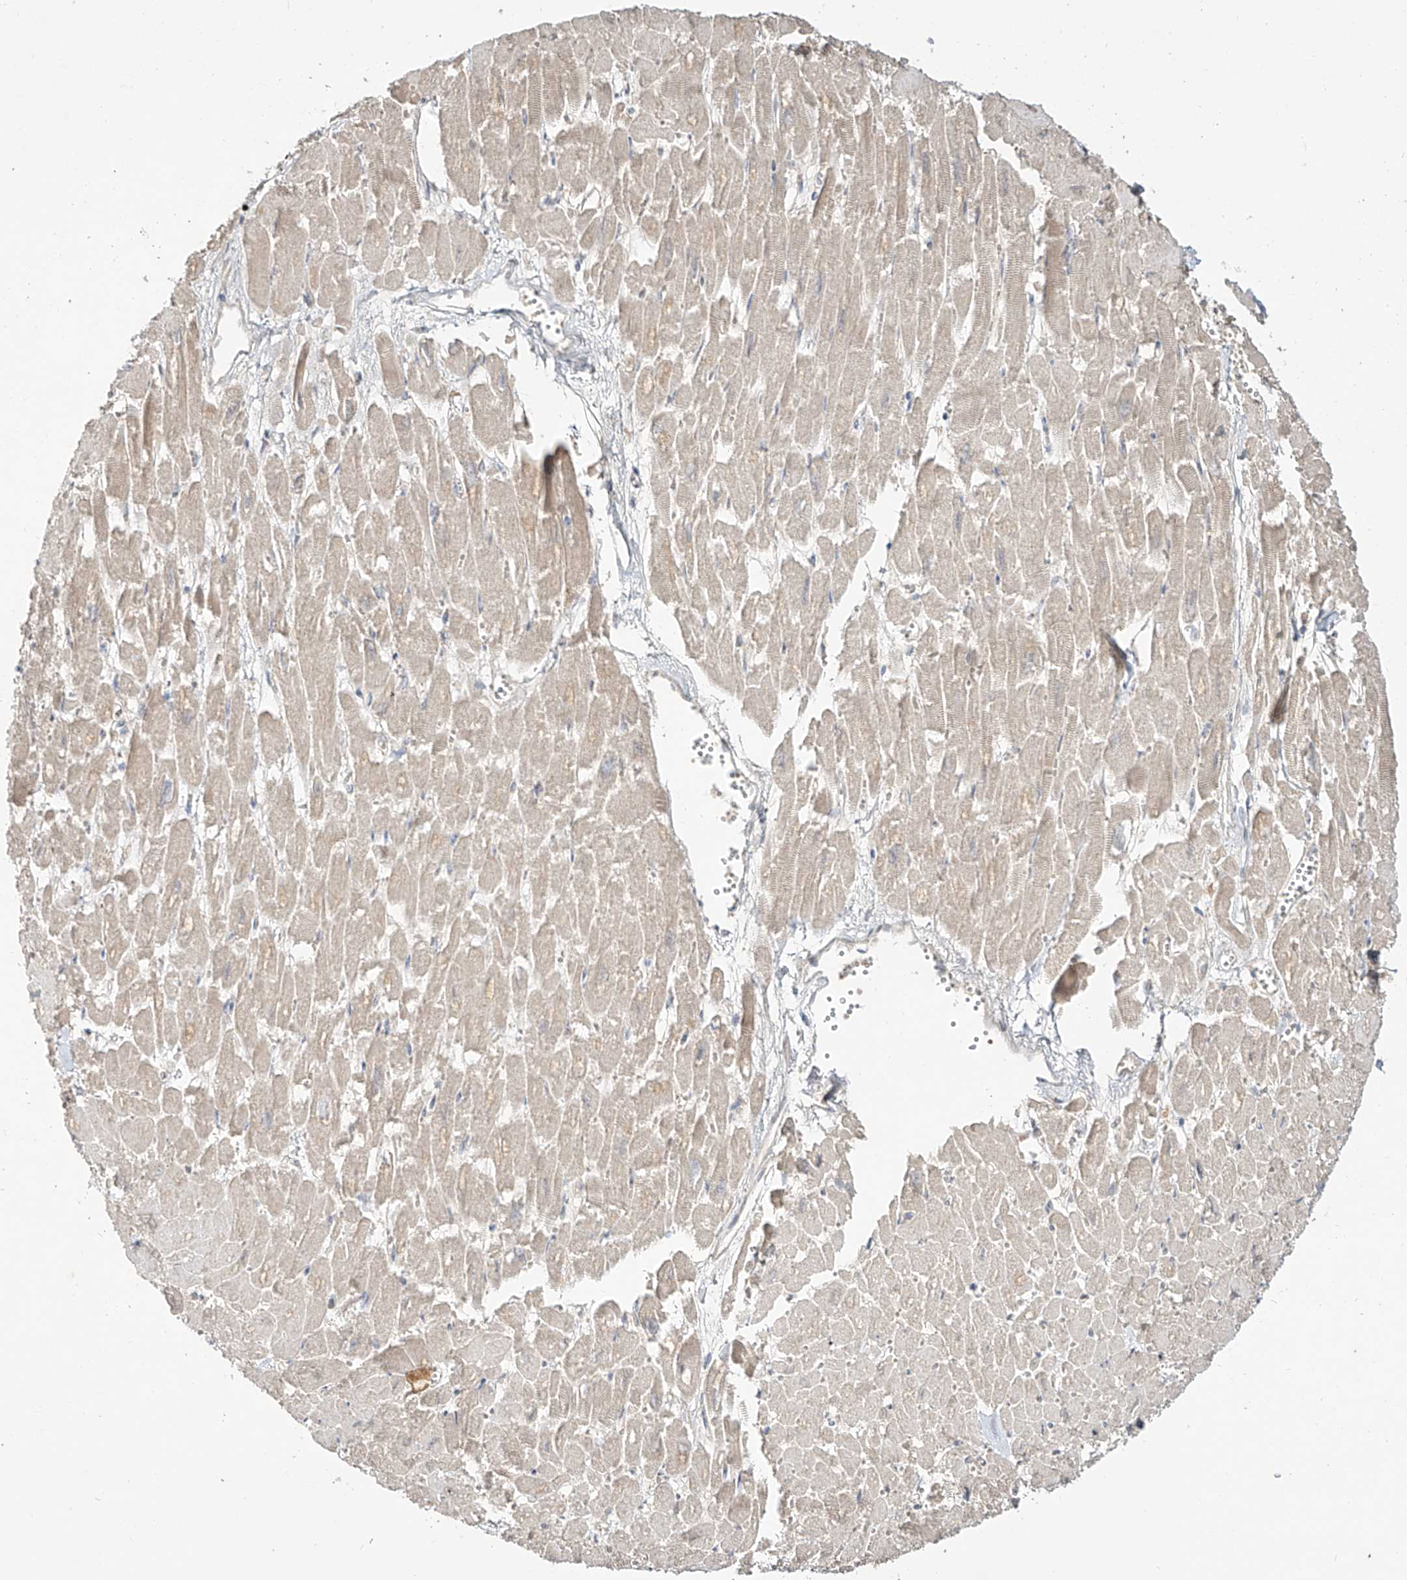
{"staining": {"intensity": "weak", "quantity": "<25%", "location": "cytoplasmic/membranous"}, "tissue": "heart muscle", "cell_type": "Cardiomyocytes", "image_type": "normal", "snomed": [{"axis": "morphology", "description": "Normal tissue, NOS"}, {"axis": "topography", "description": "Heart"}], "caption": "The micrograph demonstrates no significant positivity in cardiomyocytes of heart muscle. The staining was performed using DAB to visualize the protein expression in brown, while the nuclei were stained in blue with hematoxylin (Magnification: 20x).", "gene": "ERO1A", "patient": {"sex": "male", "age": 54}}